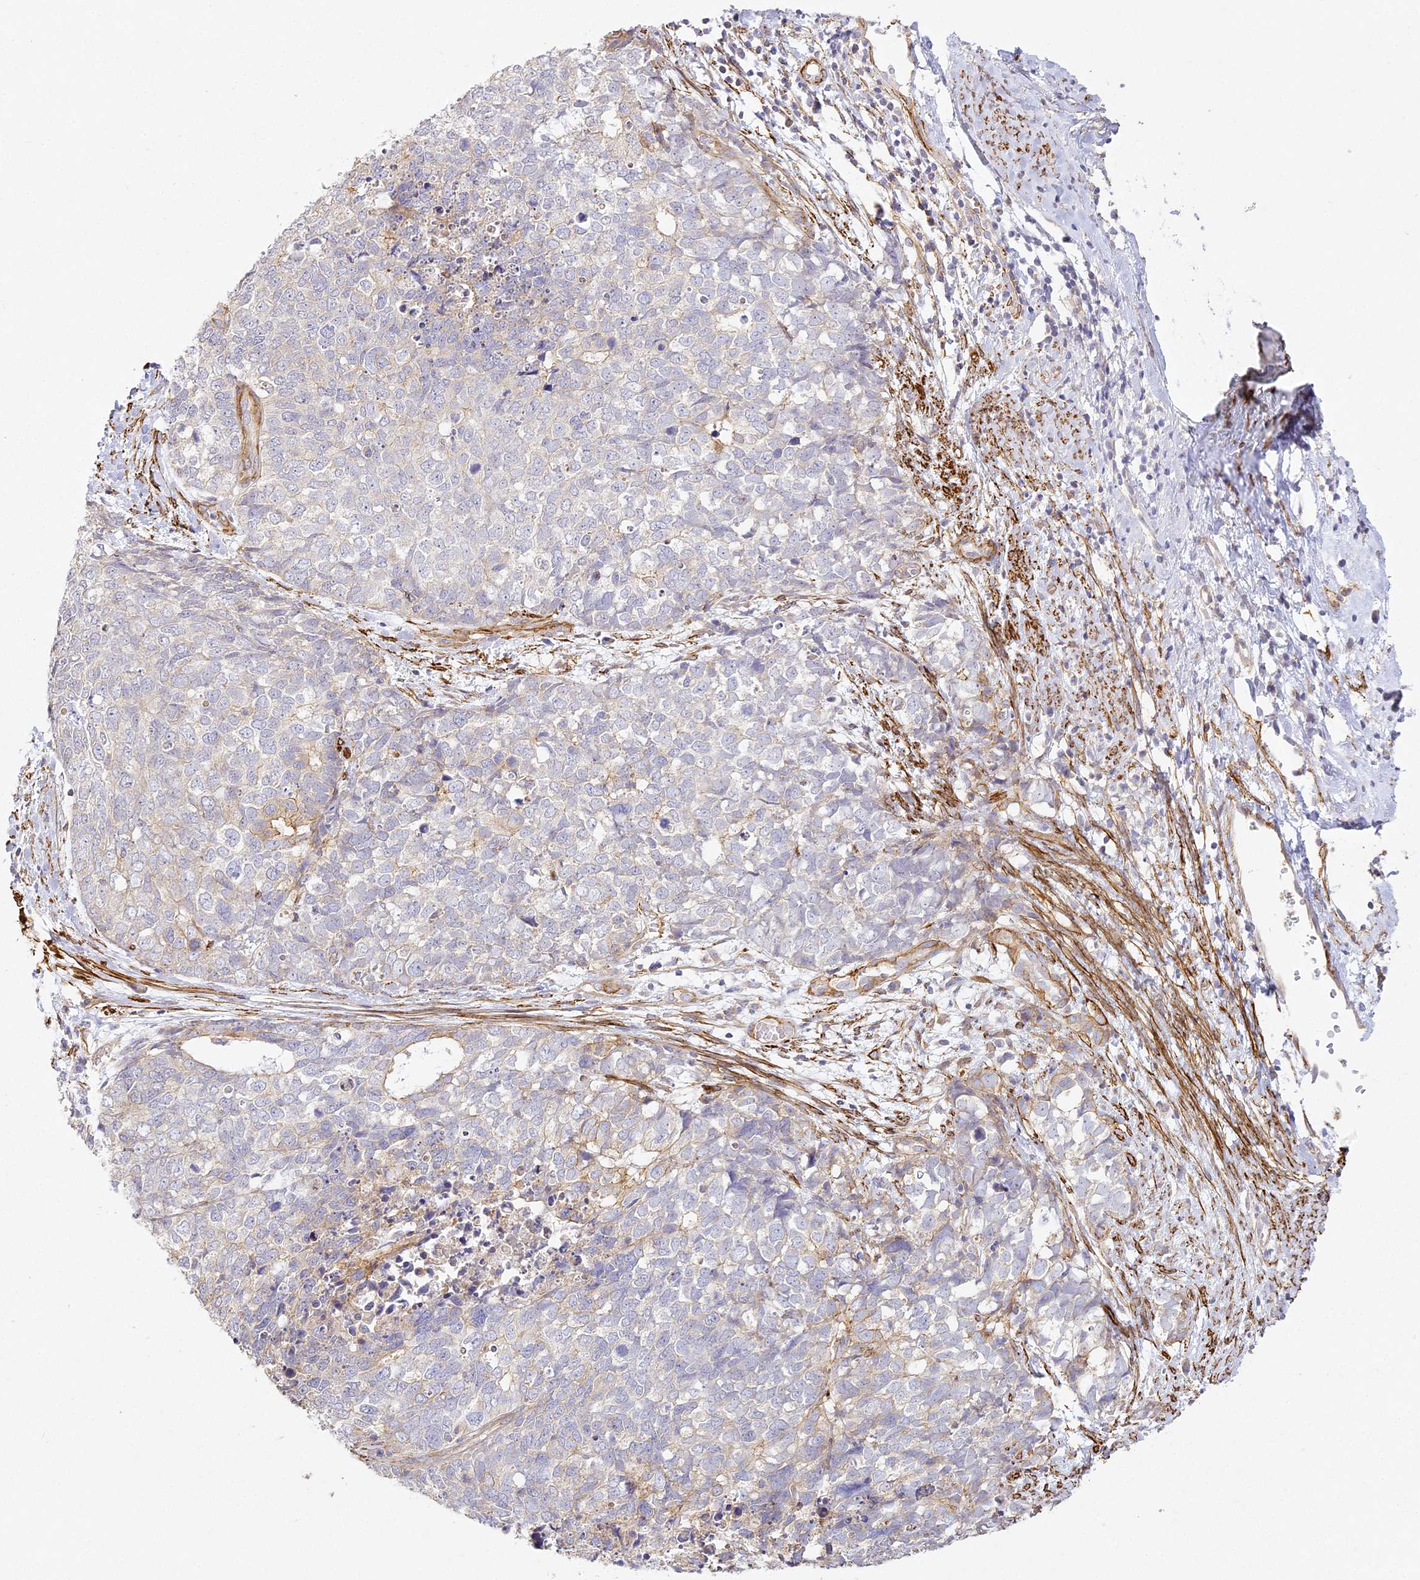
{"staining": {"intensity": "weak", "quantity": "<25%", "location": "cytoplasmic/membranous"}, "tissue": "cervical cancer", "cell_type": "Tumor cells", "image_type": "cancer", "snomed": [{"axis": "morphology", "description": "Squamous cell carcinoma, NOS"}, {"axis": "topography", "description": "Cervix"}], "caption": "There is no significant positivity in tumor cells of squamous cell carcinoma (cervical).", "gene": "MED28", "patient": {"sex": "female", "age": 63}}